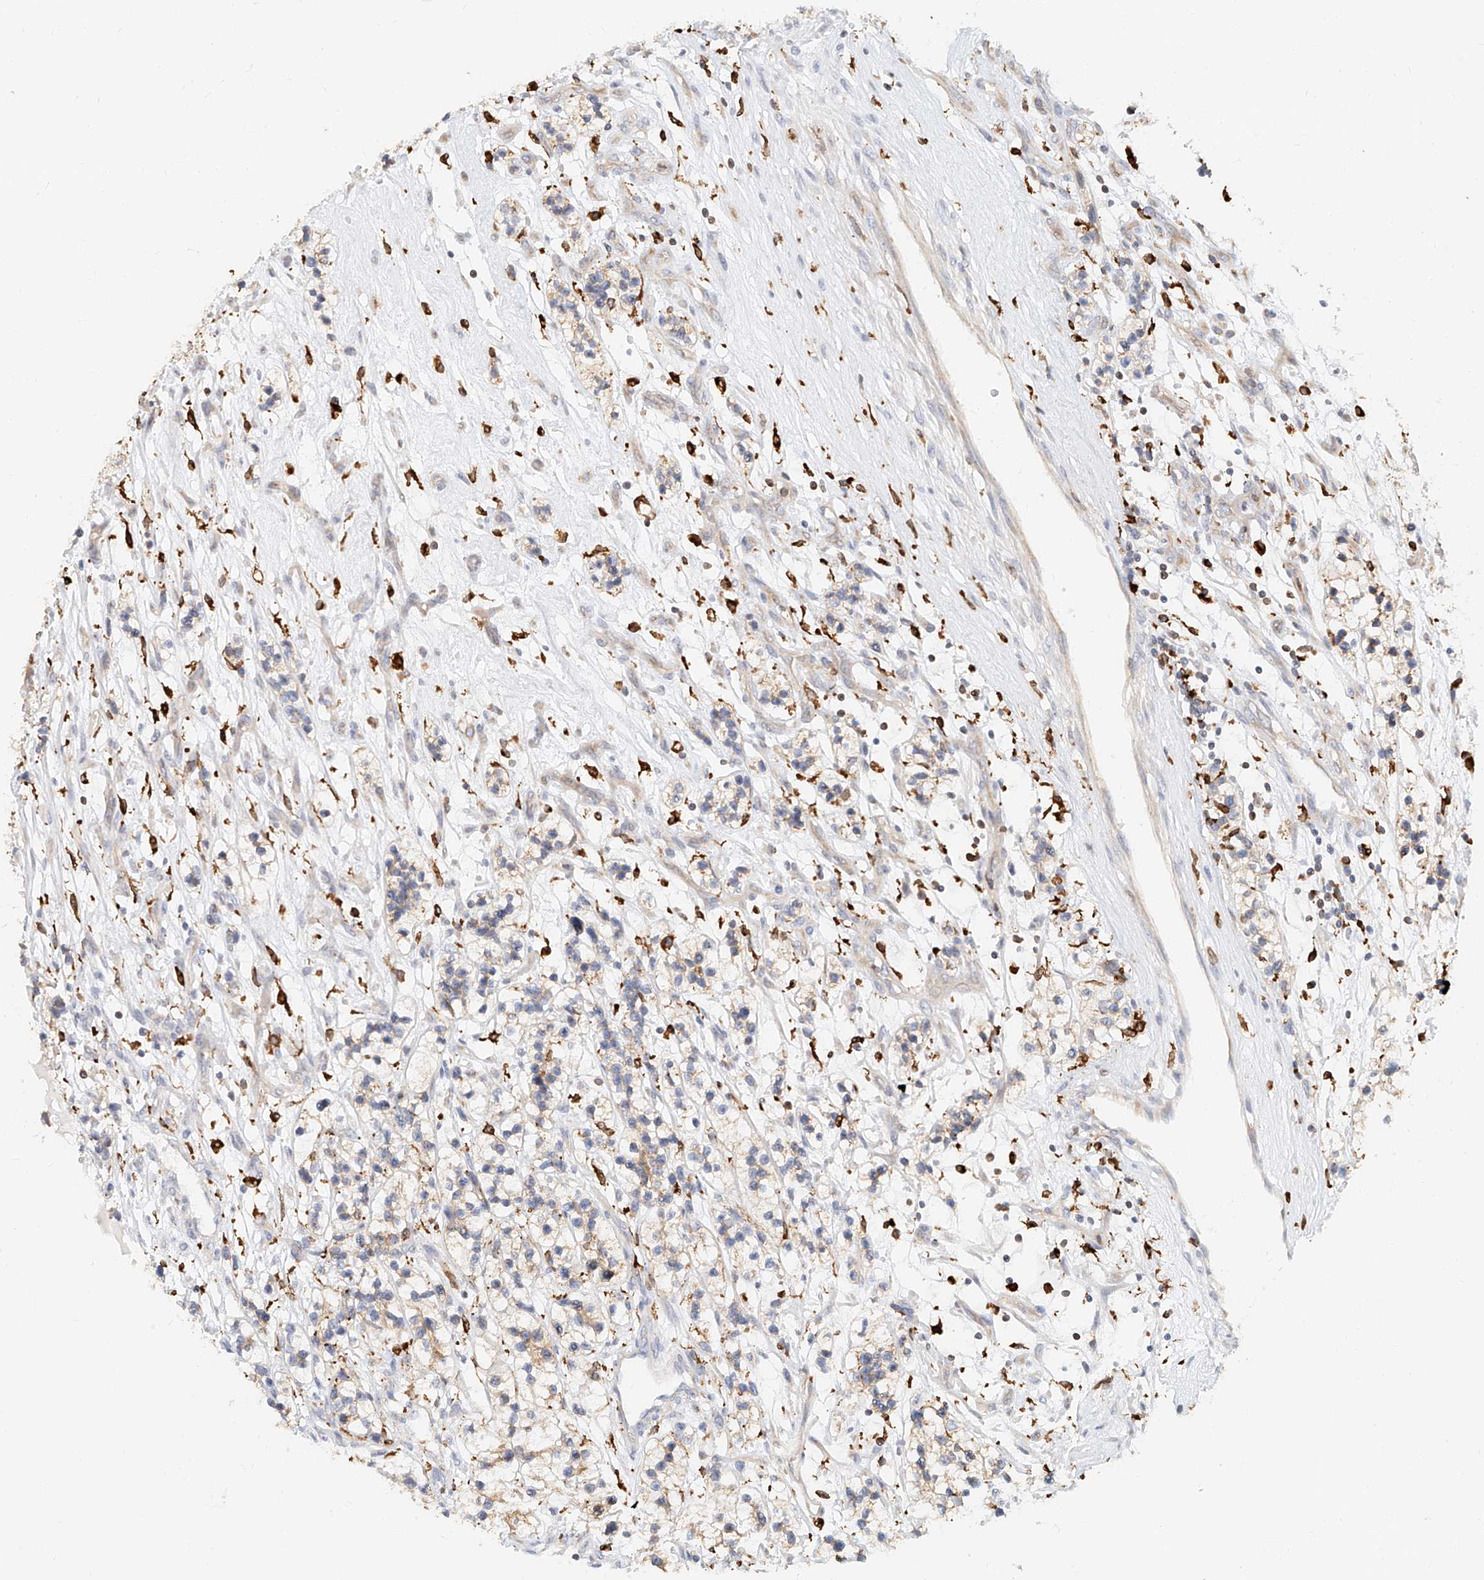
{"staining": {"intensity": "moderate", "quantity": "<25%", "location": "cytoplasmic/membranous"}, "tissue": "renal cancer", "cell_type": "Tumor cells", "image_type": "cancer", "snomed": [{"axis": "morphology", "description": "Adenocarcinoma, NOS"}, {"axis": "topography", "description": "Kidney"}], "caption": "Renal cancer (adenocarcinoma) stained with a brown dye displays moderate cytoplasmic/membranous positive positivity in approximately <25% of tumor cells.", "gene": "DHRS7", "patient": {"sex": "female", "age": 57}}